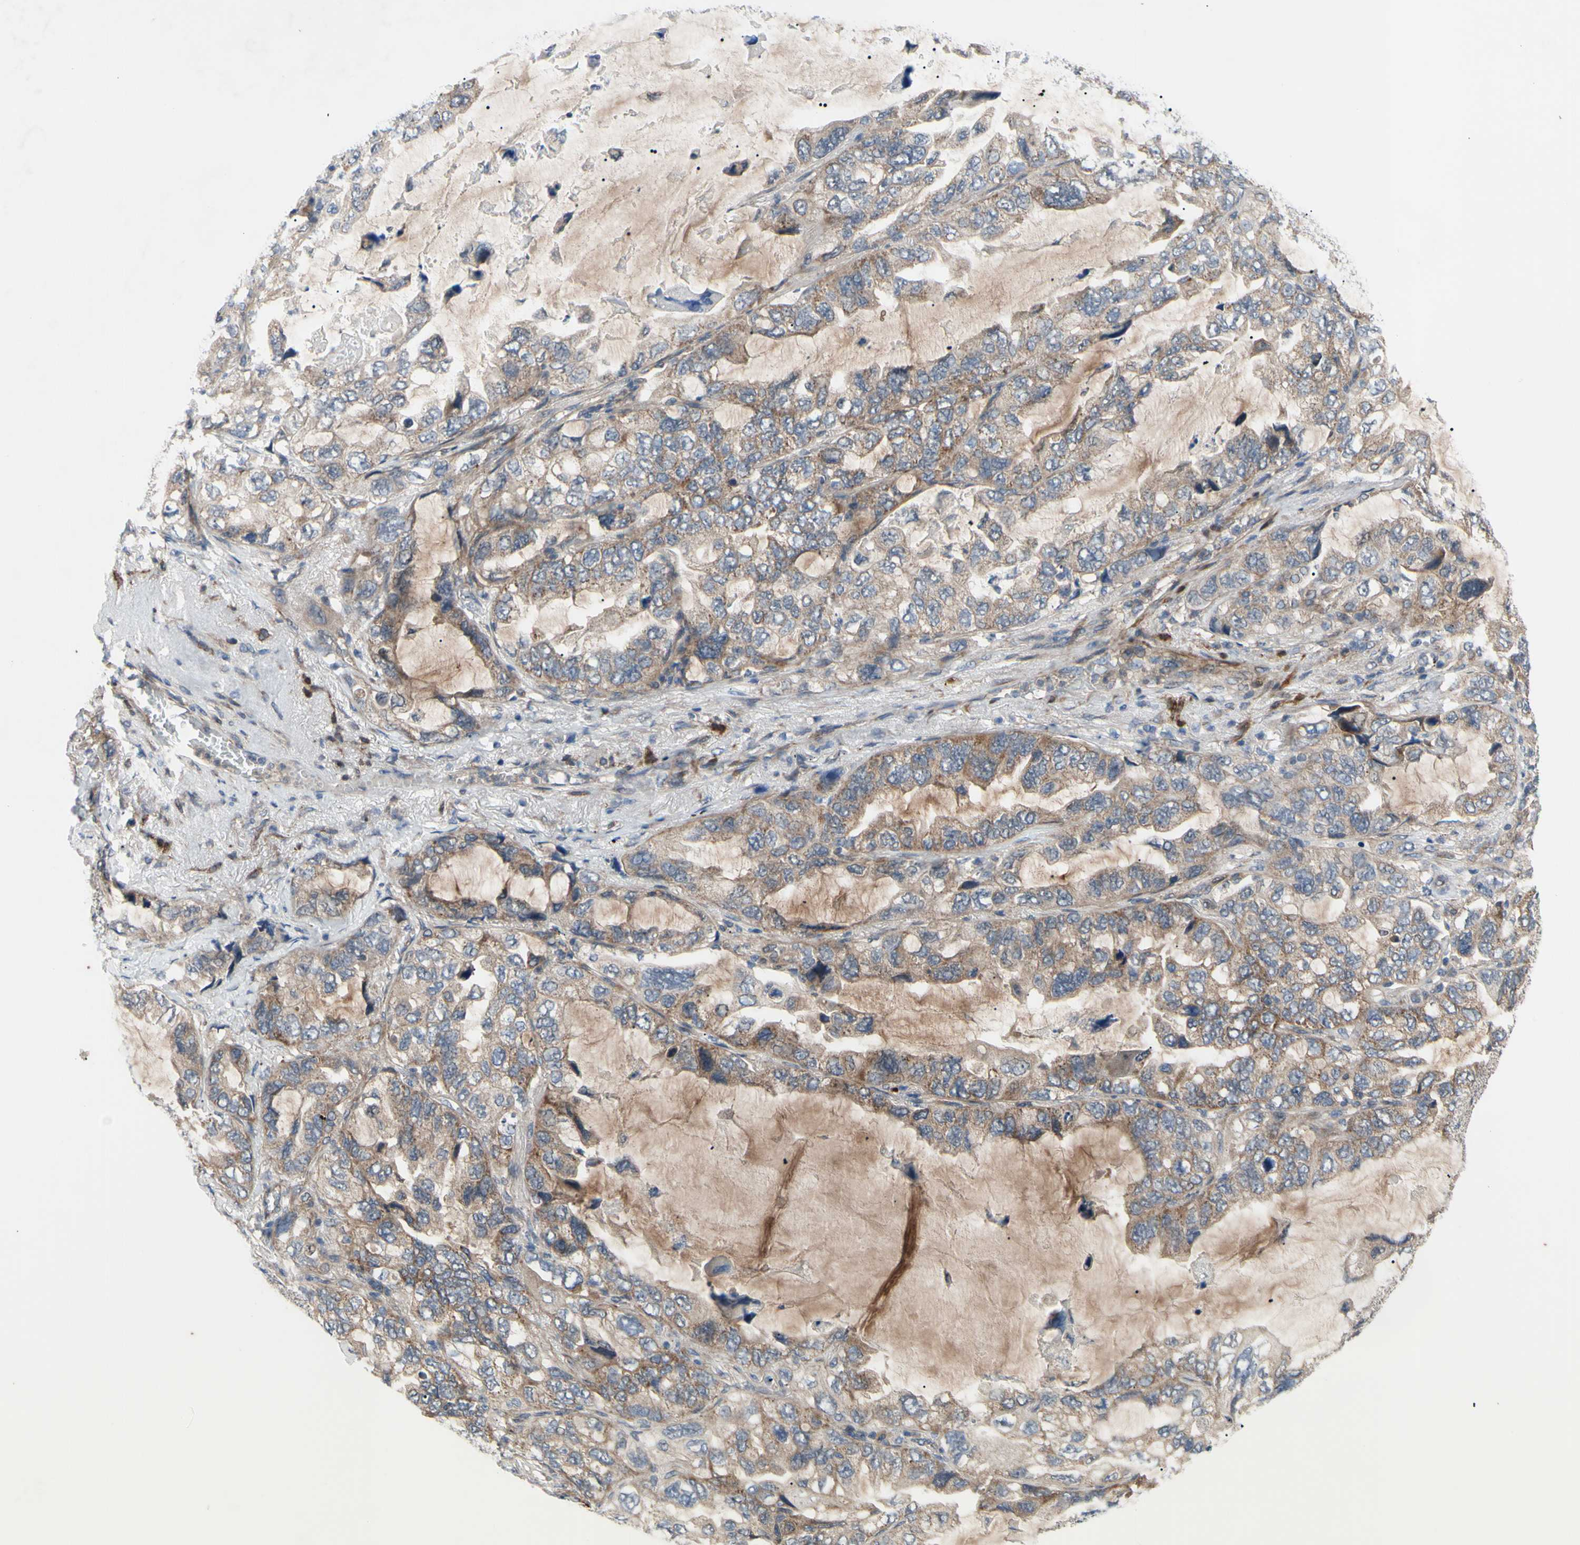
{"staining": {"intensity": "moderate", "quantity": "25%-75%", "location": "cytoplasmic/membranous"}, "tissue": "lung cancer", "cell_type": "Tumor cells", "image_type": "cancer", "snomed": [{"axis": "morphology", "description": "Squamous cell carcinoma, NOS"}, {"axis": "topography", "description": "Lung"}], "caption": "The immunohistochemical stain shows moderate cytoplasmic/membranous expression in tumor cells of squamous cell carcinoma (lung) tissue. Immunohistochemistry (ihc) stains the protein of interest in brown and the nuclei are stained blue.", "gene": "SVIL", "patient": {"sex": "female", "age": 73}}